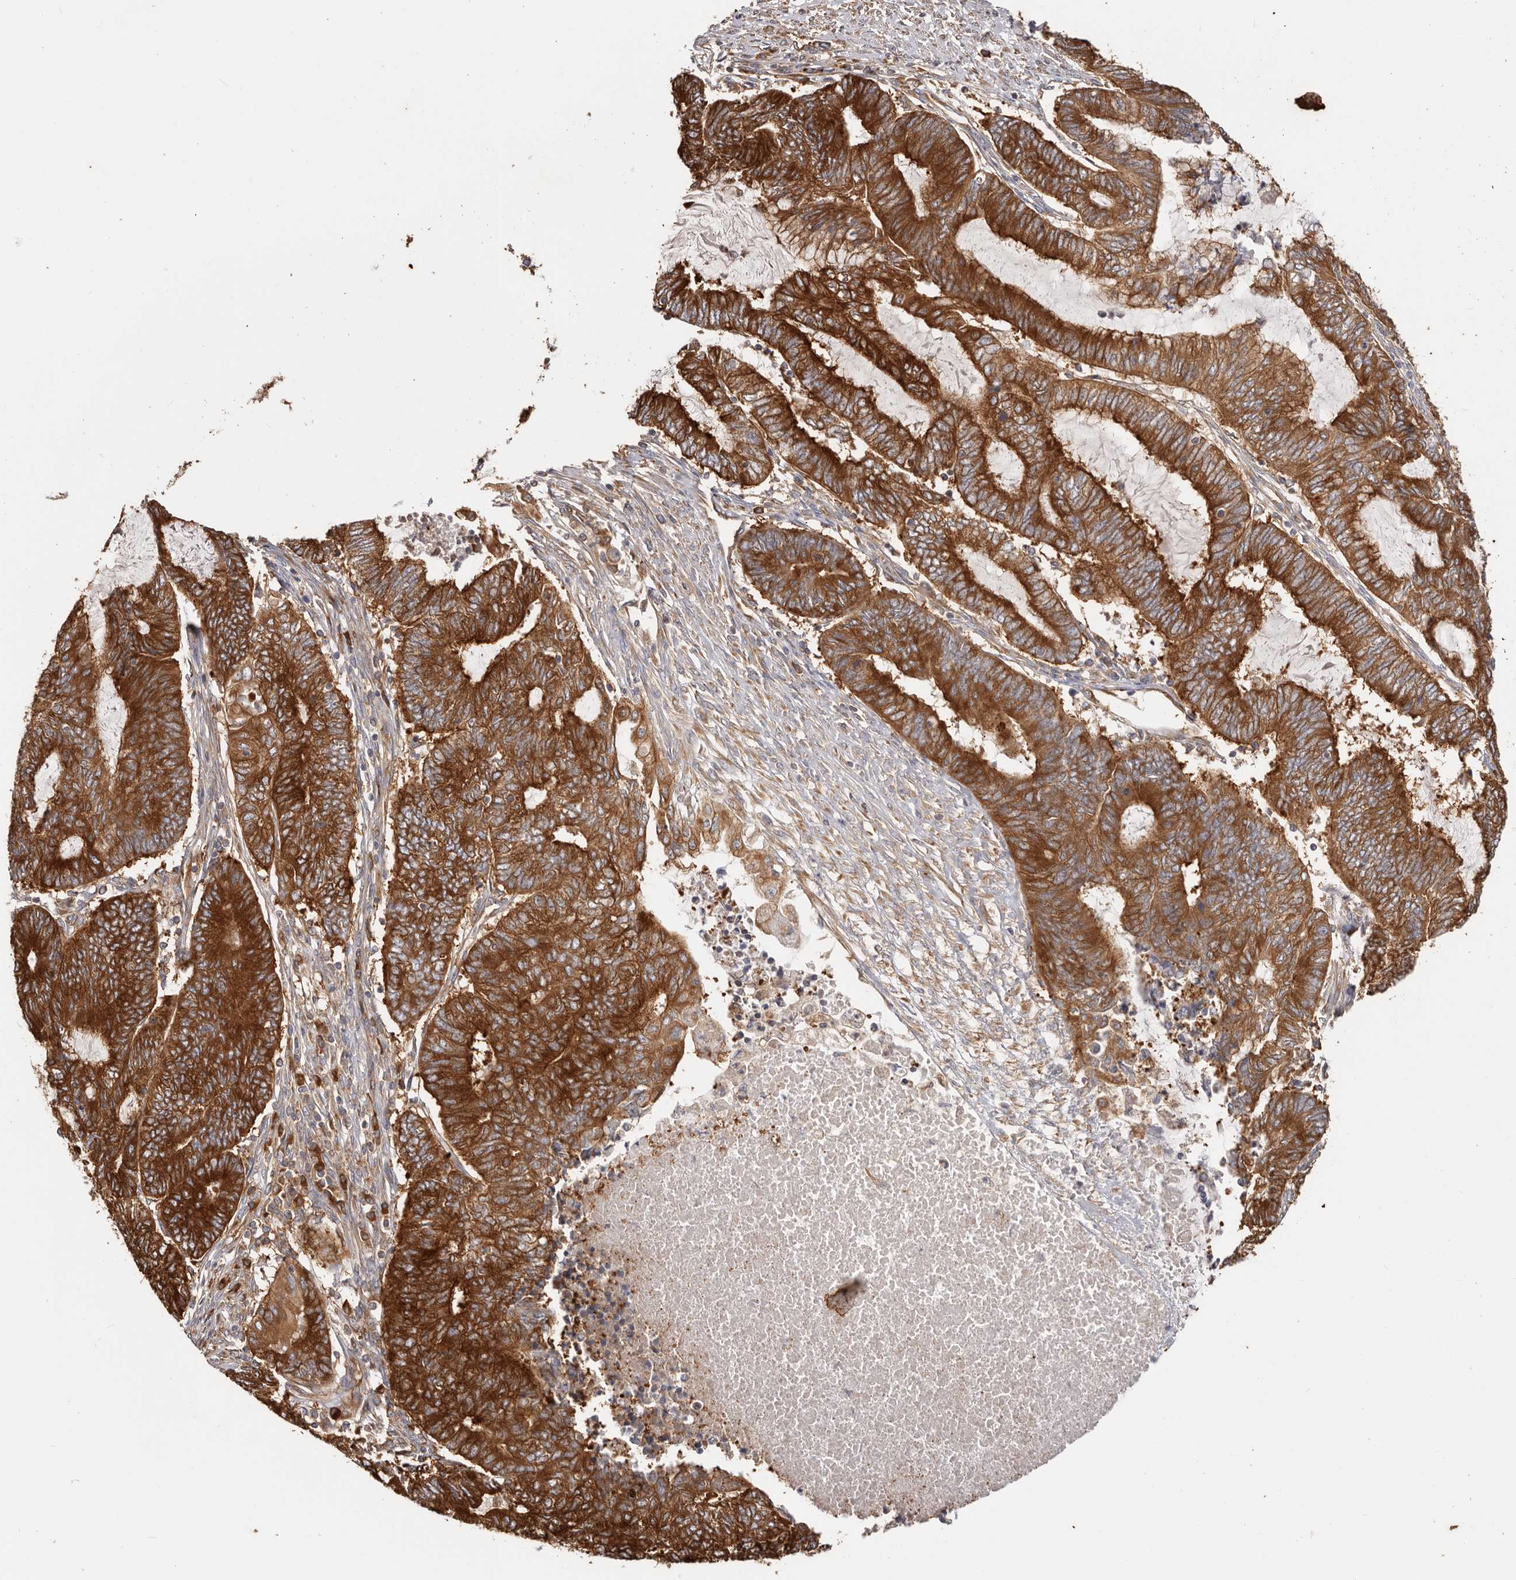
{"staining": {"intensity": "strong", "quantity": ">75%", "location": "cytoplasmic/membranous"}, "tissue": "endometrial cancer", "cell_type": "Tumor cells", "image_type": "cancer", "snomed": [{"axis": "morphology", "description": "Adenocarcinoma, NOS"}, {"axis": "topography", "description": "Uterus"}, {"axis": "topography", "description": "Endometrium"}], "caption": "An image of endometrial adenocarcinoma stained for a protein exhibits strong cytoplasmic/membranous brown staining in tumor cells. (DAB (3,3'-diaminobenzidine) = brown stain, brightfield microscopy at high magnification).", "gene": "EPRS1", "patient": {"sex": "female", "age": 70}}